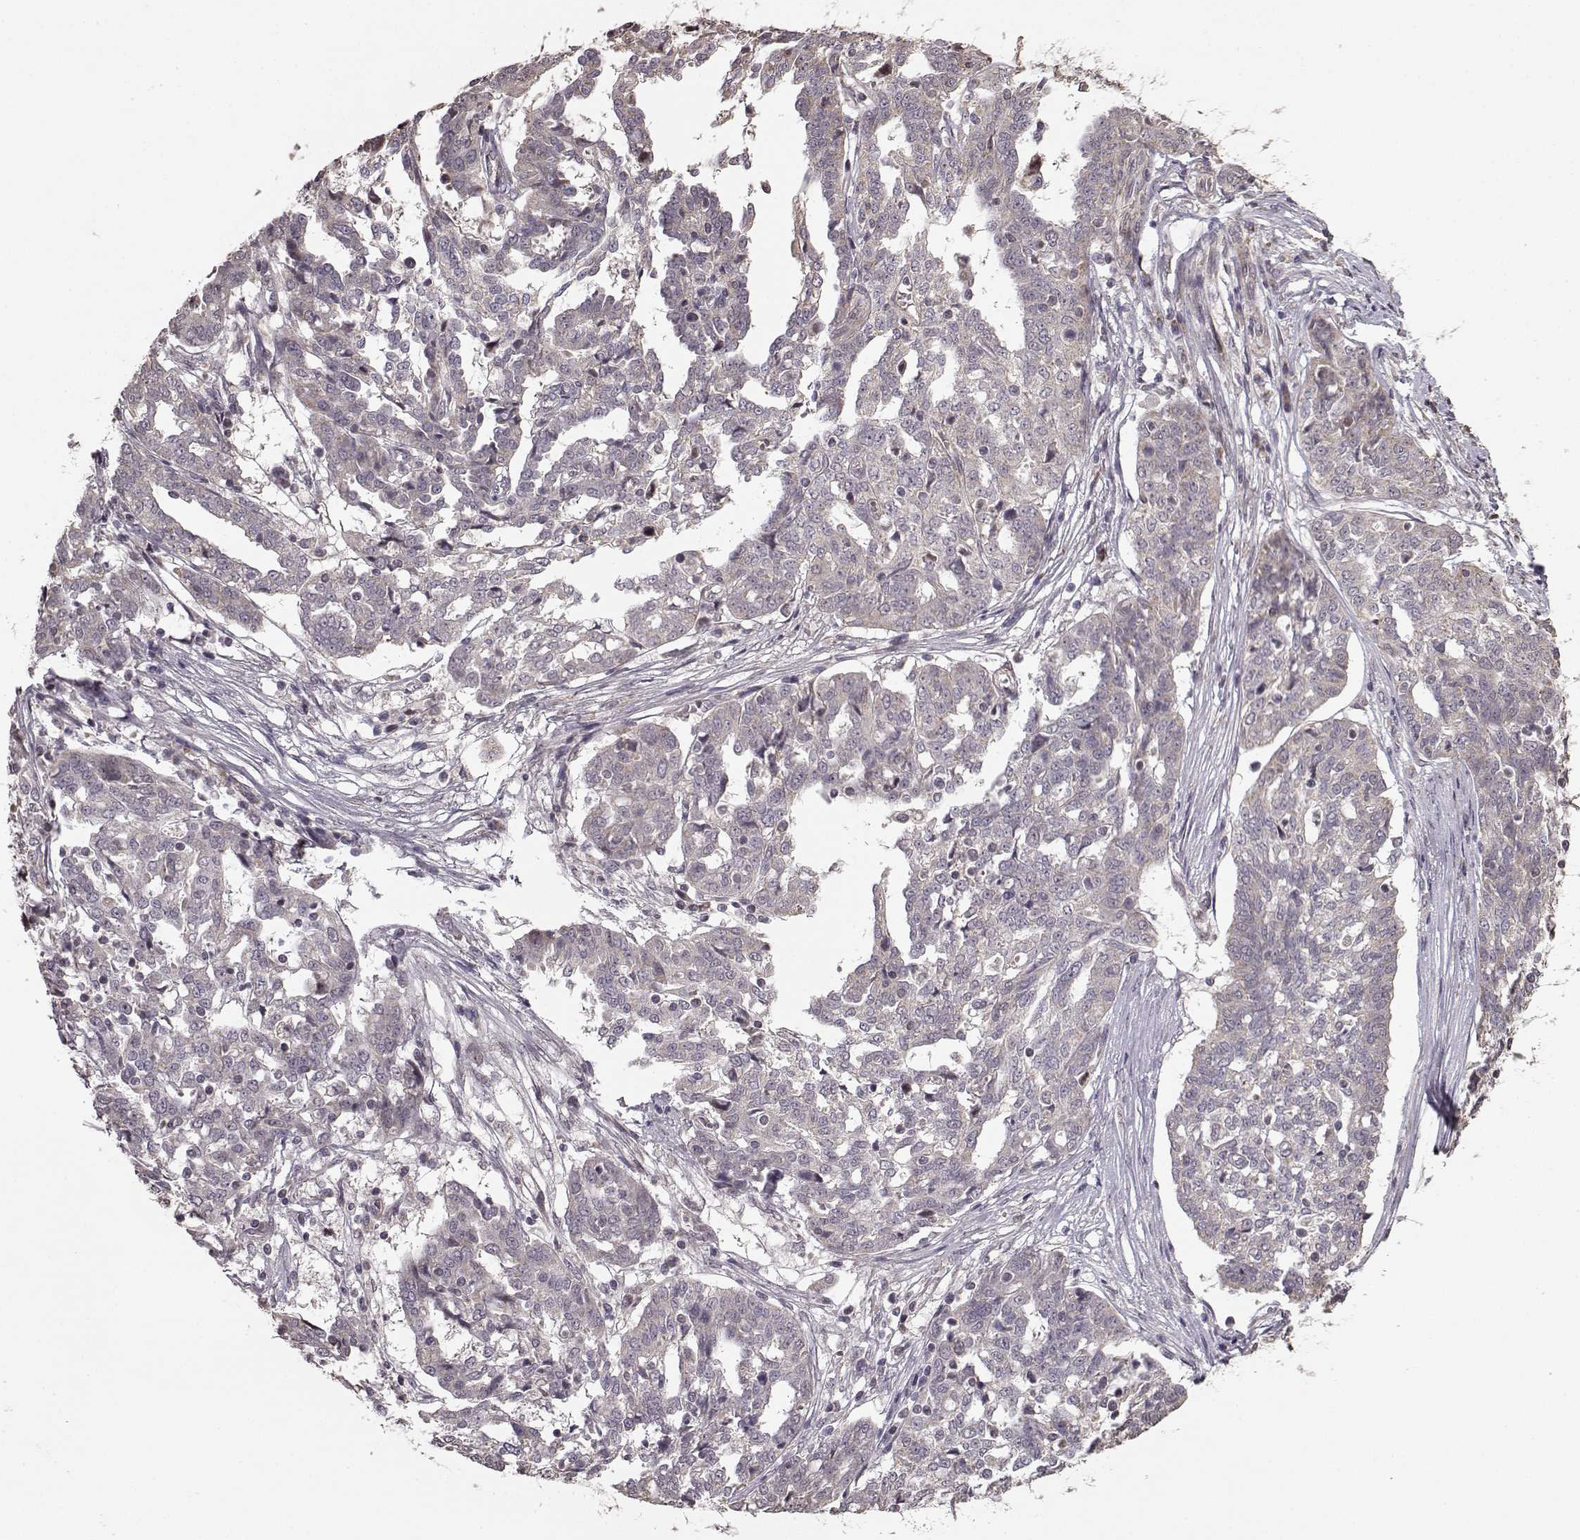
{"staining": {"intensity": "negative", "quantity": "none", "location": "none"}, "tissue": "ovarian cancer", "cell_type": "Tumor cells", "image_type": "cancer", "snomed": [{"axis": "morphology", "description": "Cystadenocarcinoma, serous, NOS"}, {"axis": "topography", "description": "Ovary"}], "caption": "This is a micrograph of immunohistochemistry (IHC) staining of ovarian cancer (serous cystadenocarcinoma), which shows no staining in tumor cells.", "gene": "BACH2", "patient": {"sex": "female", "age": 67}}